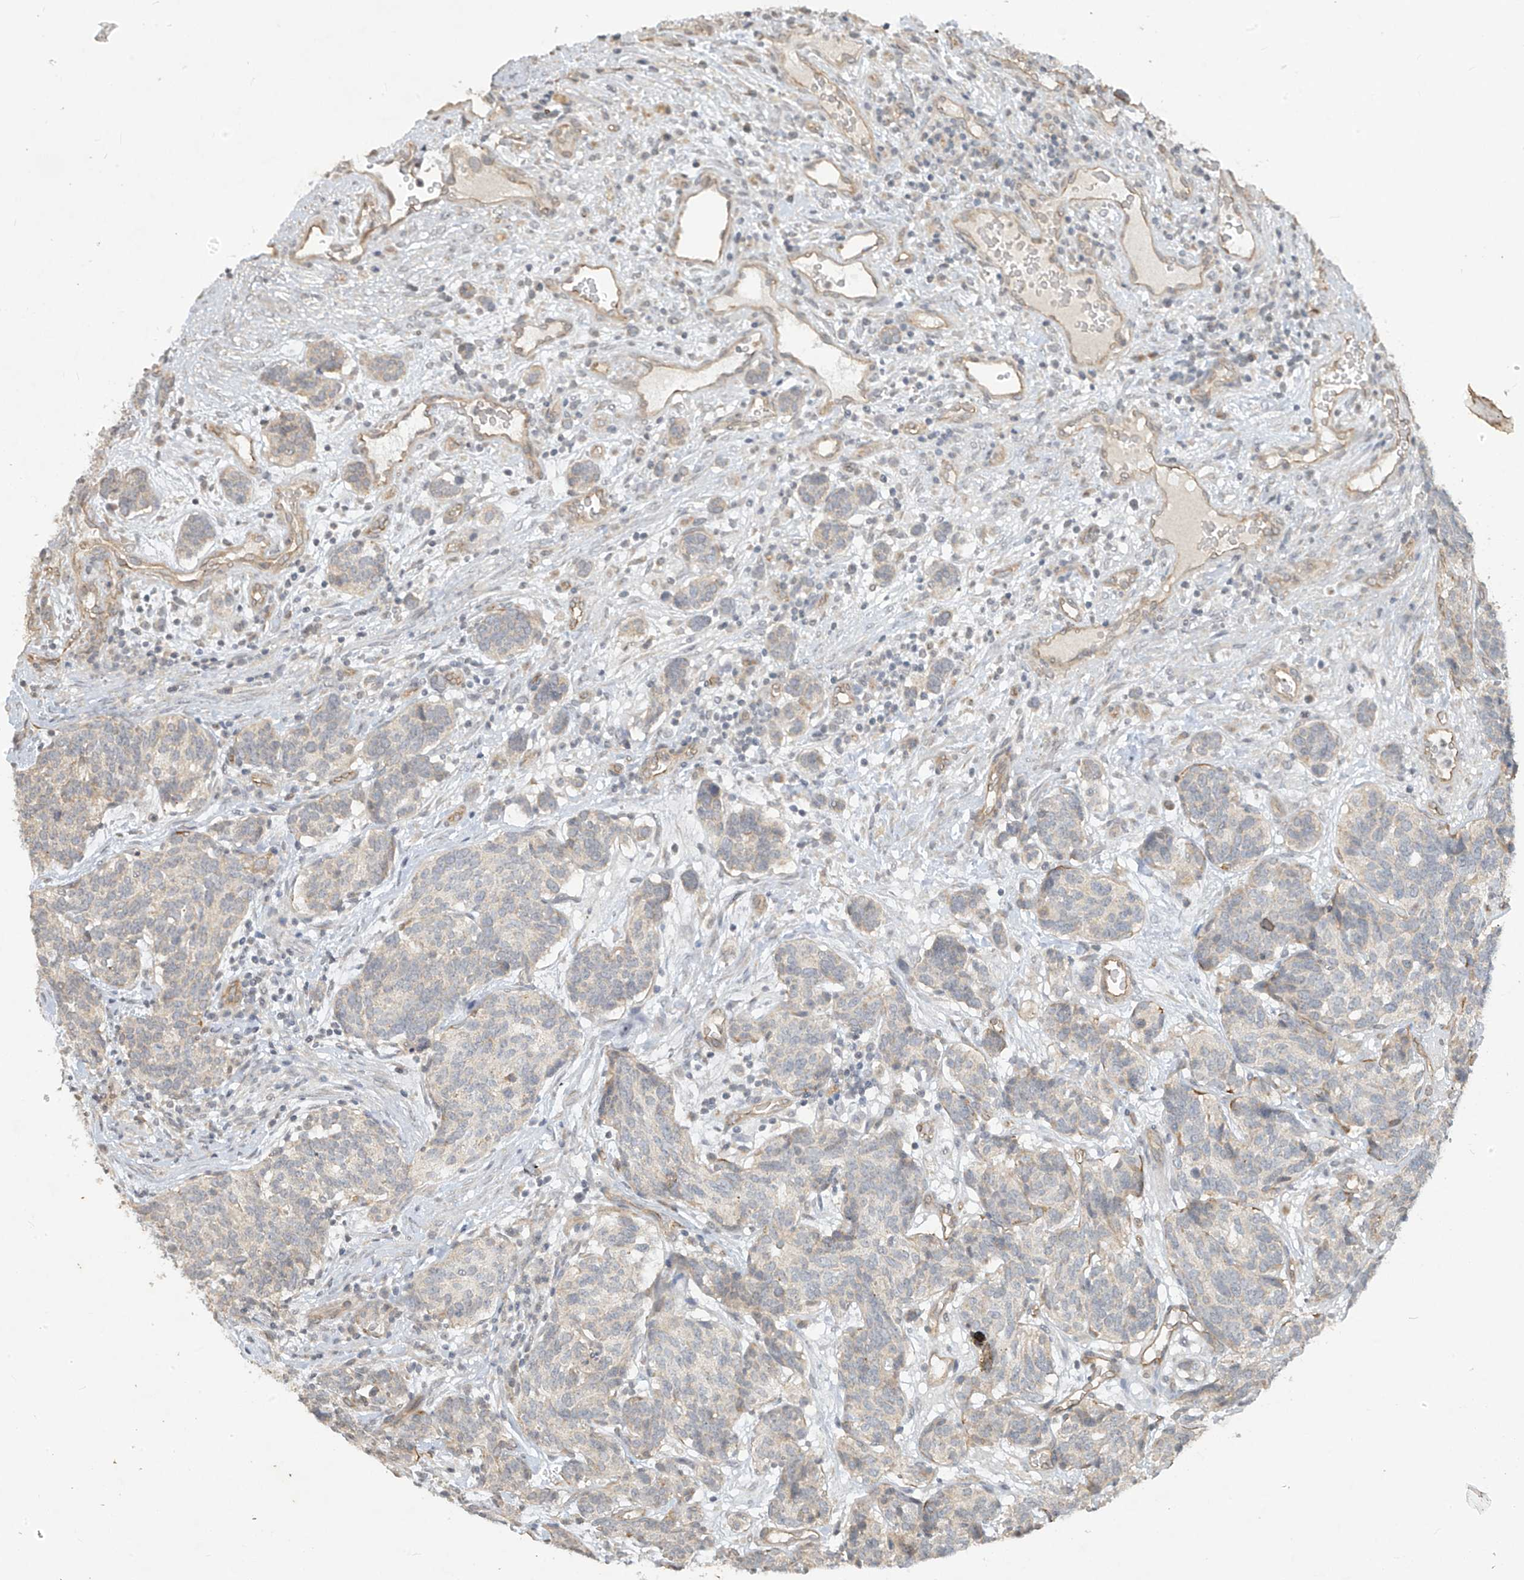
{"staining": {"intensity": "weak", "quantity": "<25%", "location": "cytoplasmic/membranous"}, "tissue": "carcinoid", "cell_type": "Tumor cells", "image_type": "cancer", "snomed": [{"axis": "morphology", "description": "Carcinoid, malignant, NOS"}, {"axis": "topography", "description": "Lung"}], "caption": "Image shows no significant protein positivity in tumor cells of malignant carcinoid. (Brightfield microscopy of DAB immunohistochemistry at high magnification).", "gene": "DGKQ", "patient": {"sex": "female", "age": 46}}